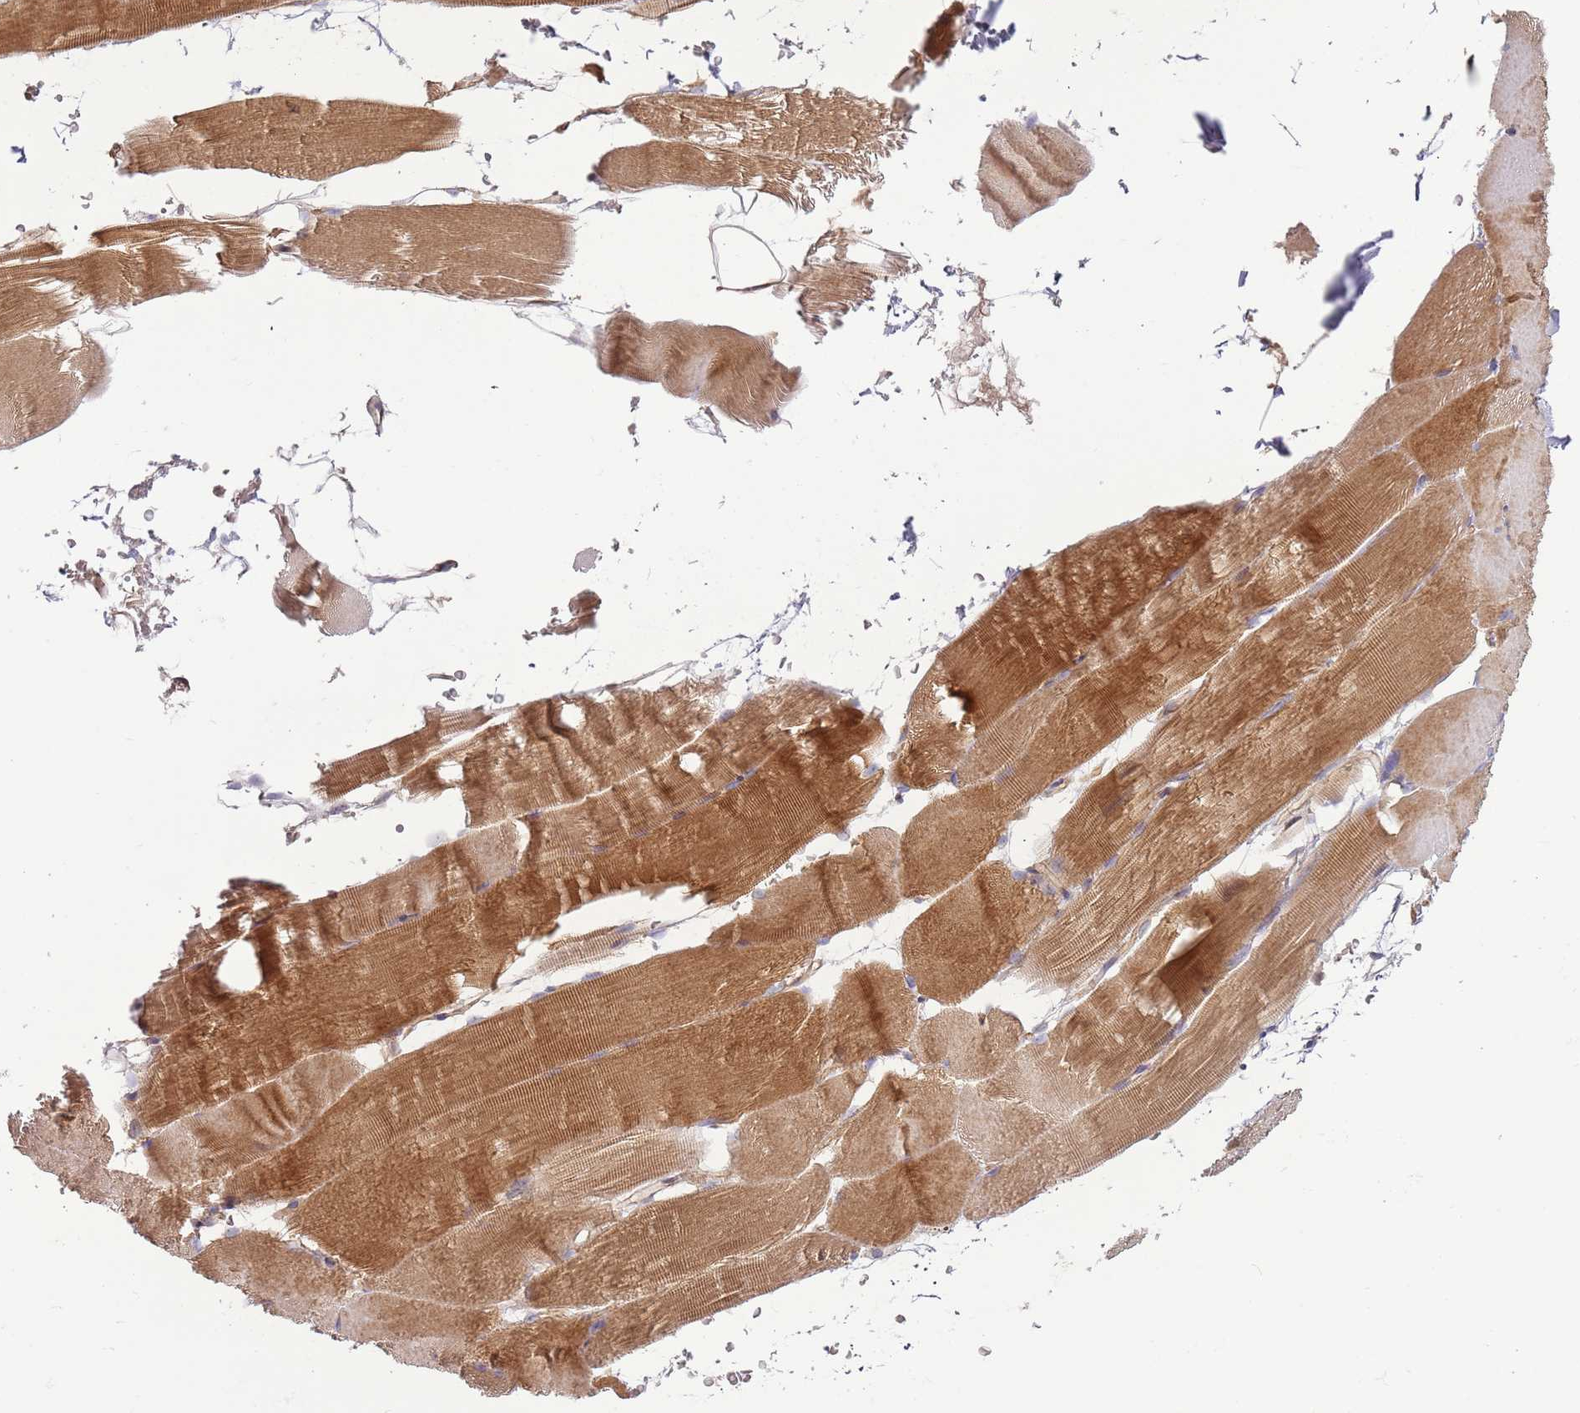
{"staining": {"intensity": "moderate", "quantity": ">75%", "location": "cytoplasmic/membranous"}, "tissue": "skeletal muscle", "cell_type": "Myocytes", "image_type": "normal", "snomed": [{"axis": "morphology", "description": "Normal tissue, NOS"}, {"axis": "topography", "description": "Skeletal muscle"}, {"axis": "topography", "description": "Parathyroid gland"}], "caption": "IHC histopathology image of benign skeletal muscle: human skeletal muscle stained using immunohistochemistry reveals medium levels of moderate protein expression localized specifically in the cytoplasmic/membranous of myocytes, appearing as a cytoplasmic/membranous brown color.", "gene": "DTD2", "patient": {"sex": "female", "age": 37}}